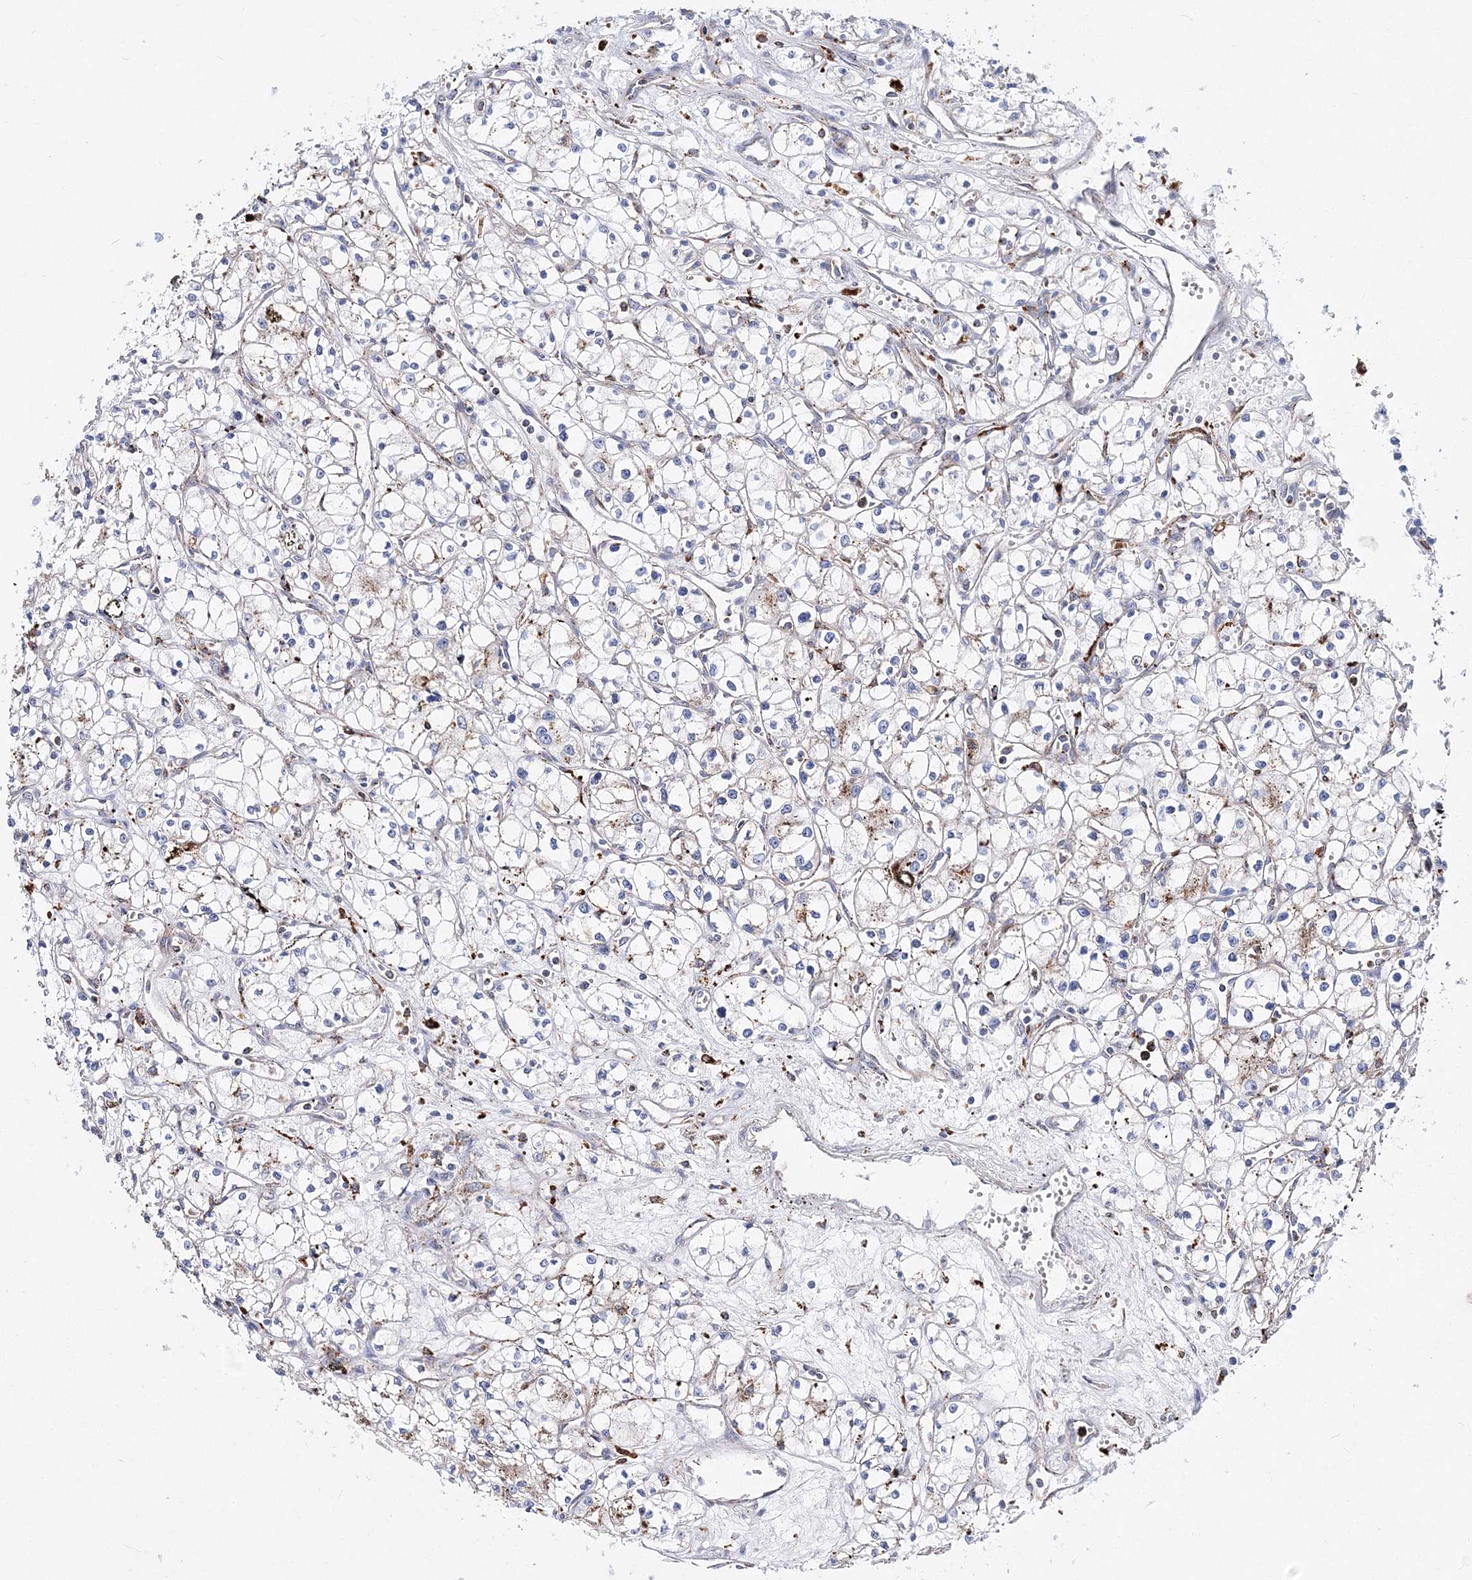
{"staining": {"intensity": "moderate", "quantity": "<25%", "location": "cytoplasmic/membranous"}, "tissue": "renal cancer", "cell_type": "Tumor cells", "image_type": "cancer", "snomed": [{"axis": "morphology", "description": "Adenocarcinoma, NOS"}, {"axis": "topography", "description": "Kidney"}], "caption": "High-magnification brightfield microscopy of adenocarcinoma (renal) stained with DAB (brown) and counterstained with hematoxylin (blue). tumor cells exhibit moderate cytoplasmic/membranous positivity is seen in about<25% of cells. (Brightfield microscopy of DAB IHC at high magnification).", "gene": "C3orf38", "patient": {"sex": "male", "age": 59}}